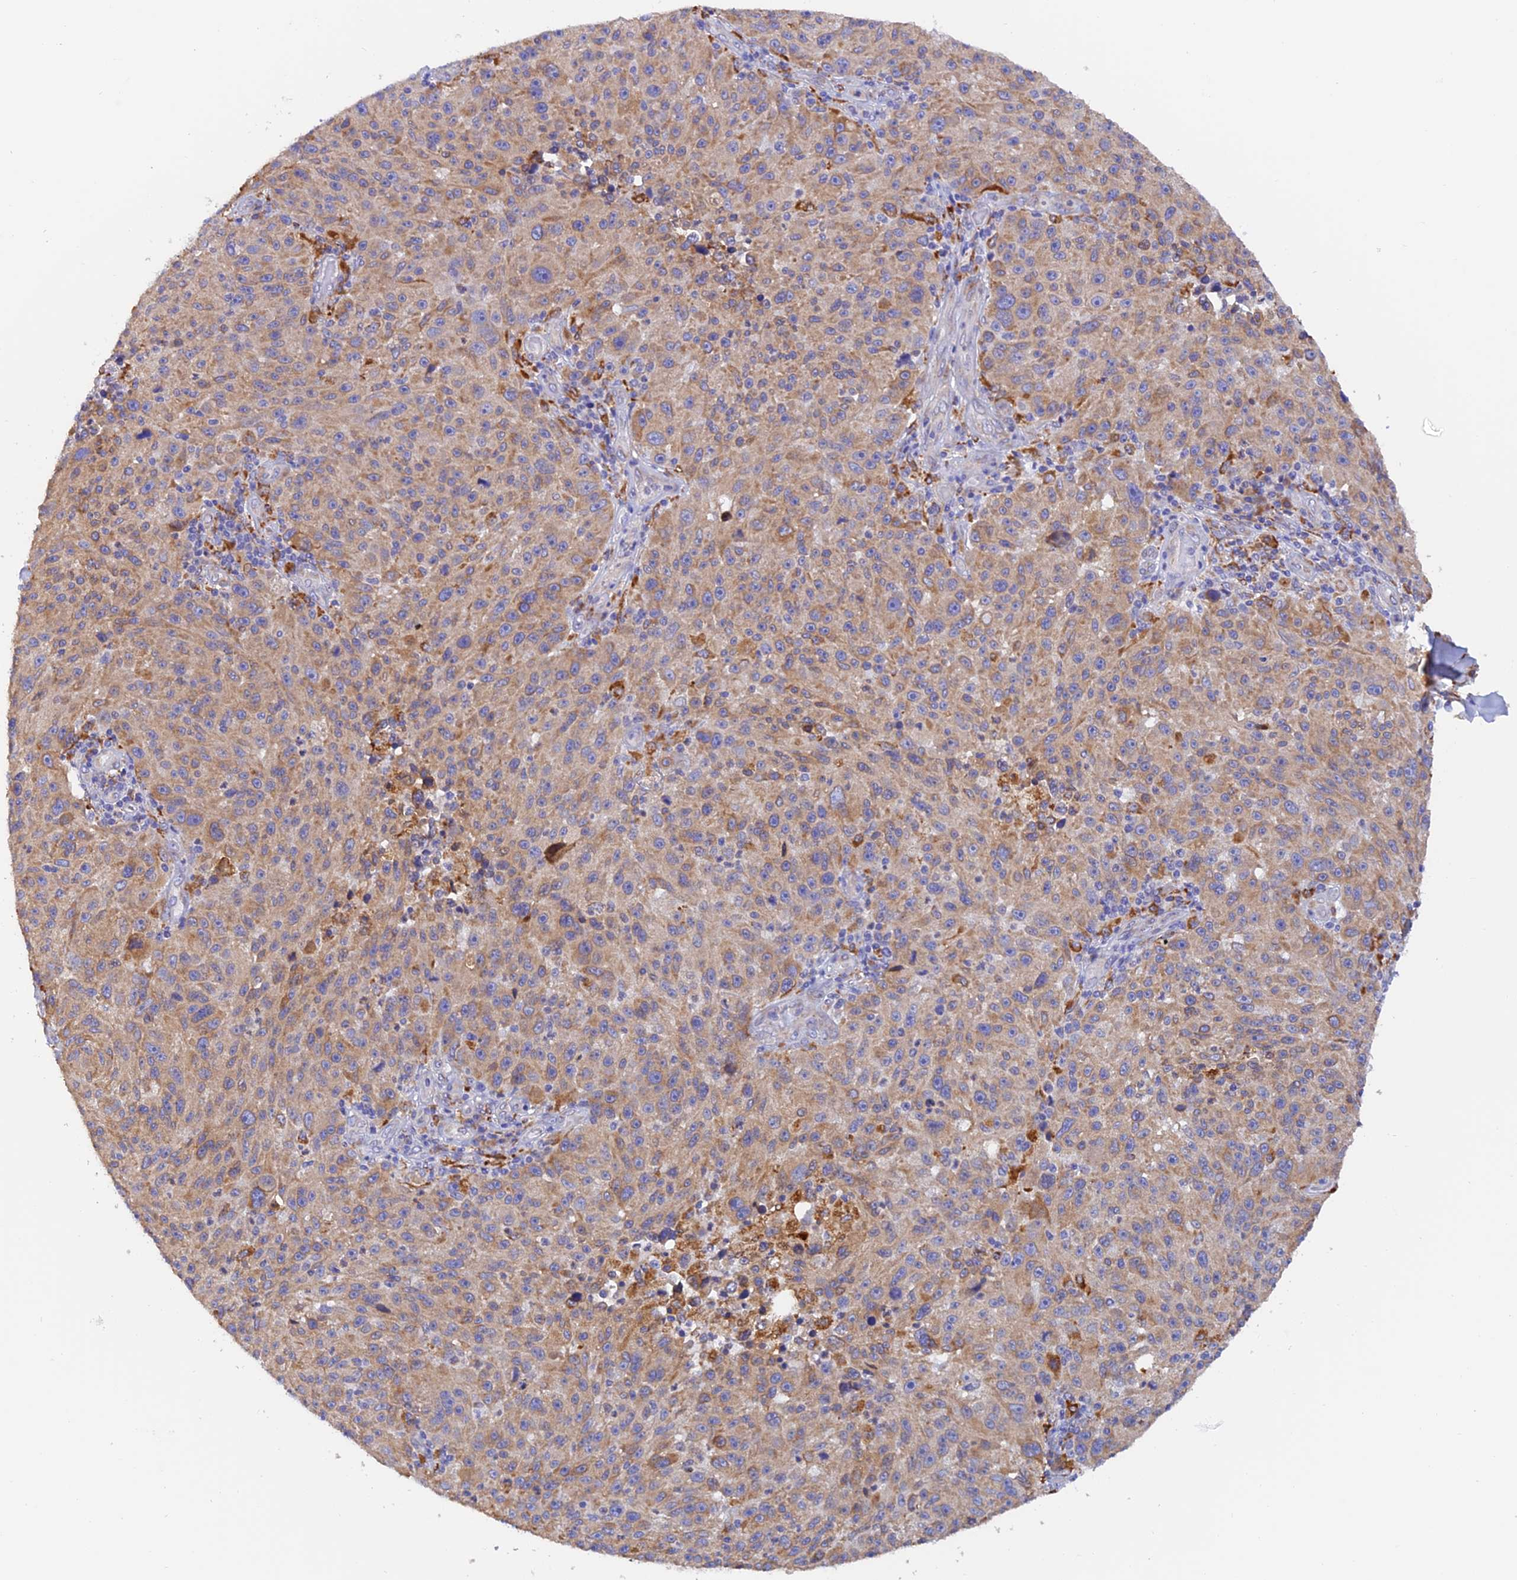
{"staining": {"intensity": "weak", "quantity": ">75%", "location": "cytoplasmic/membranous"}, "tissue": "melanoma", "cell_type": "Tumor cells", "image_type": "cancer", "snomed": [{"axis": "morphology", "description": "Malignant melanoma, NOS"}, {"axis": "topography", "description": "Skin"}], "caption": "A histopathology image of malignant melanoma stained for a protein shows weak cytoplasmic/membranous brown staining in tumor cells.", "gene": "VKORC1", "patient": {"sex": "male", "age": 53}}